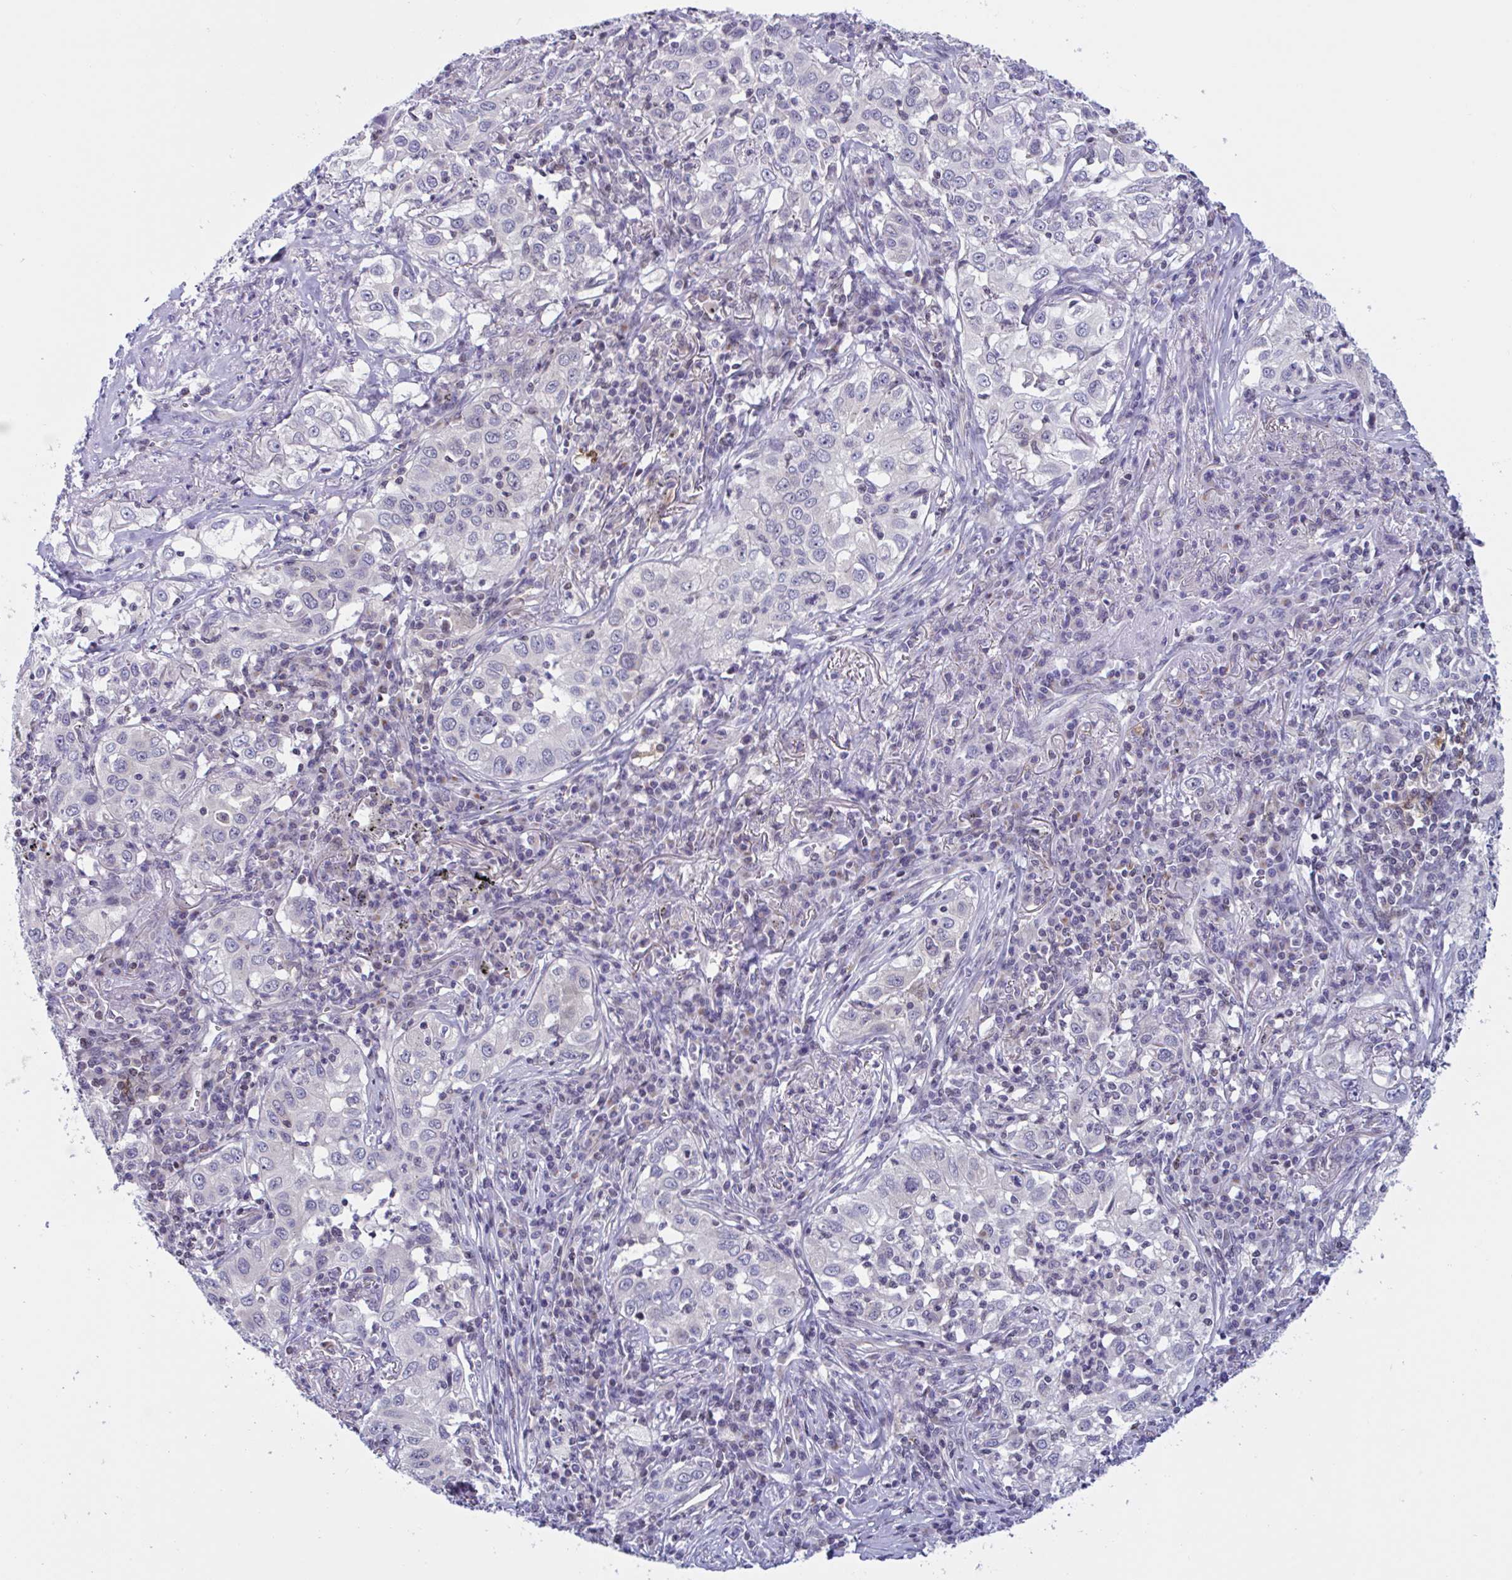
{"staining": {"intensity": "negative", "quantity": "none", "location": "none"}, "tissue": "lung cancer", "cell_type": "Tumor cells", "image_type": "cancer", "snomed": [{"axis": "morphology", "description": "Squamous cell carcinoma, NOS"}, {"axis": "topography", "description": "Lung"}], "caption": "Immunohistochemical staining of squamous cell carcinoma (lung) reveals no significant staining in tumor cells. (Stains: DAB (3,3'-diaminobenzidine) immunohistochemistry with hematoxylin counter stain, Microscopy: brightfield microscopy at high magnification).", "gene": "SNX11", "patient": {"sex": "male", "age": 71}}